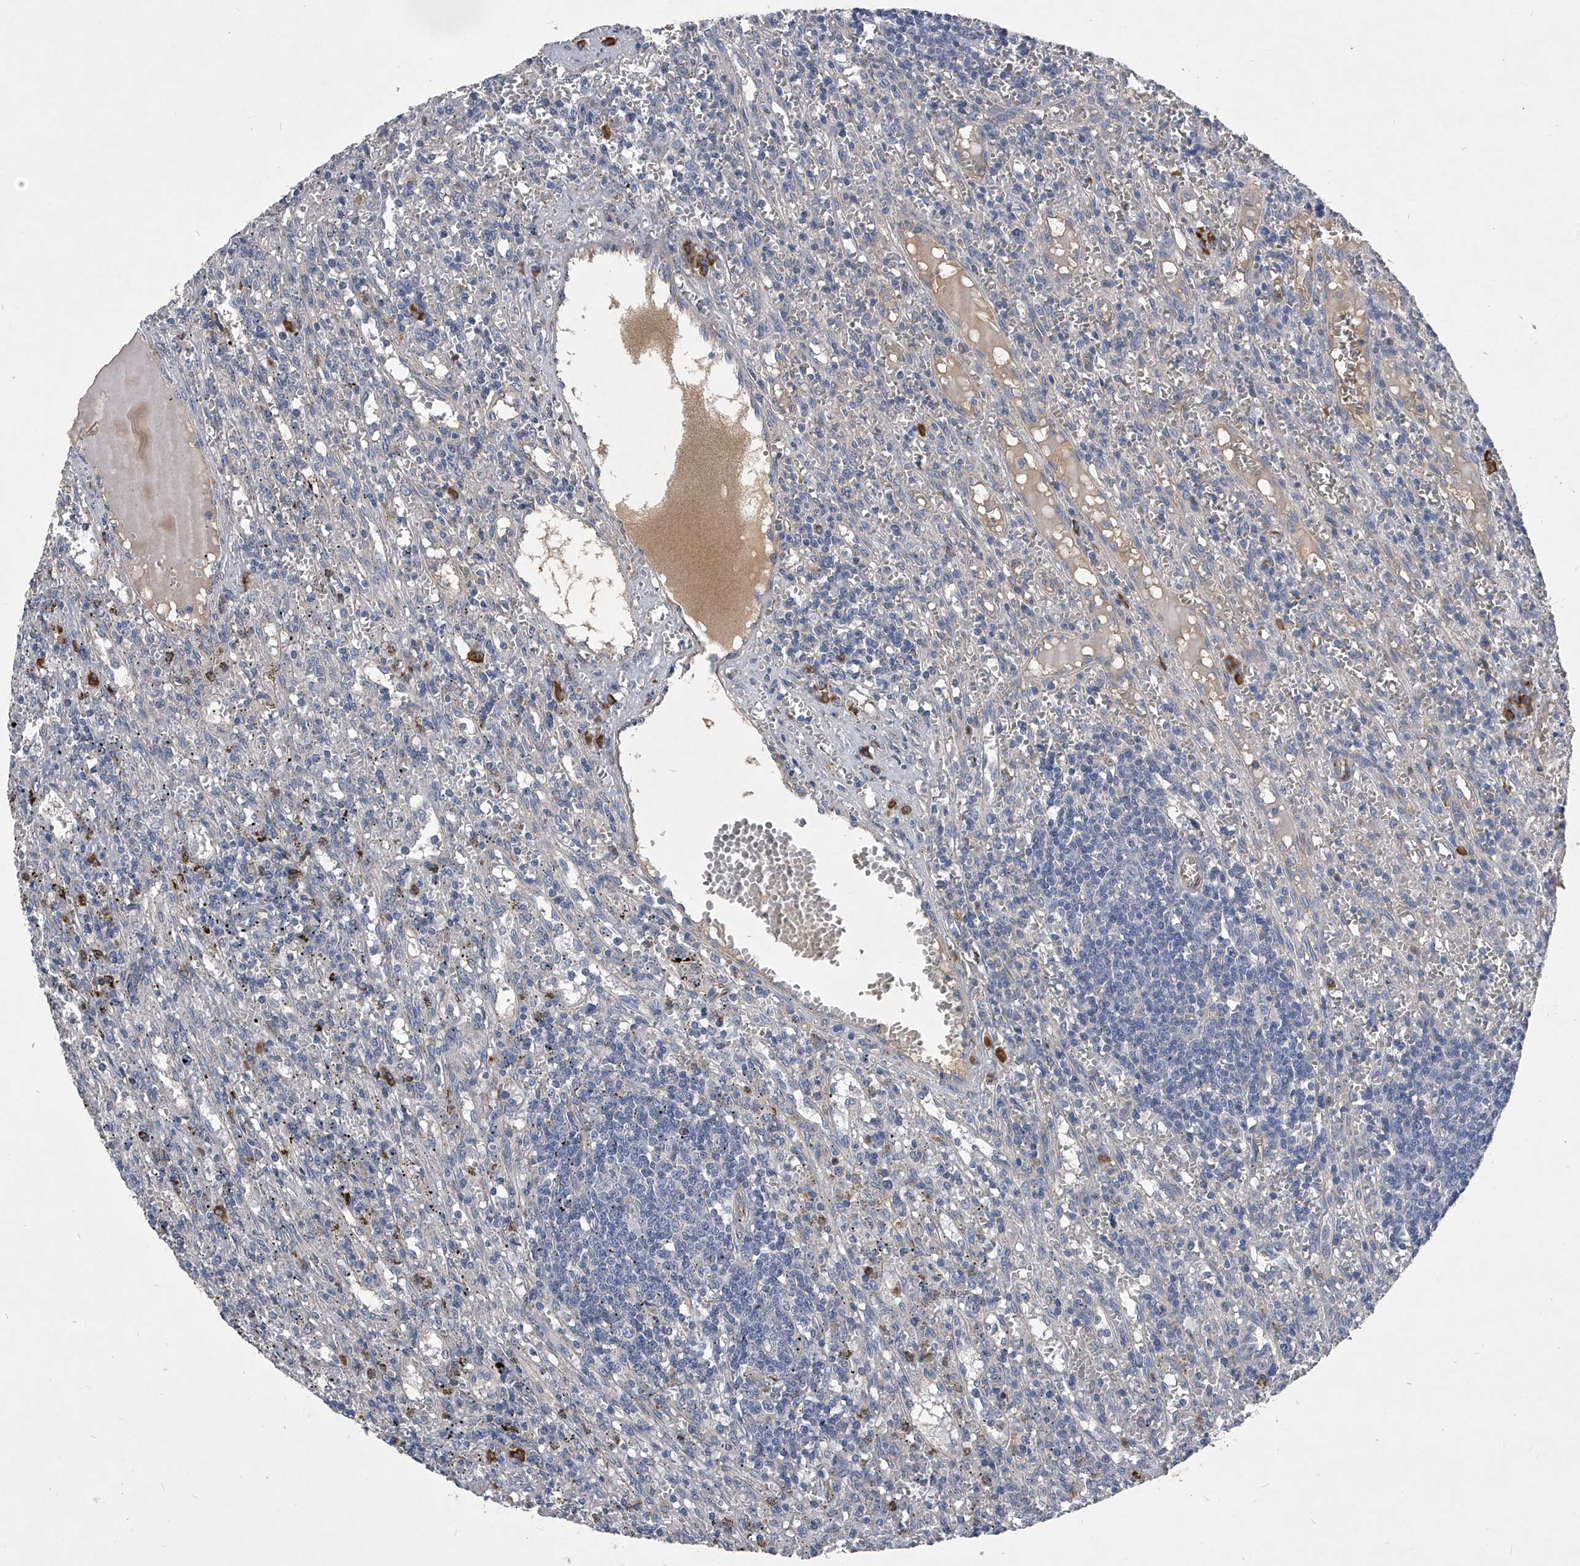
{"staining": {"intensity": "negative", "quantity": "none", "location": "none"}, "tissue": "lymphoma", "cell_type": "Tumor cells", "image_type": "cancer", "snomed": [{"axis": "morphology", "description": "Malignant lymphoma, non-Hodgkin's type, Low grade"}, {"axis": "topography", "description": "Spleen"}], "caption": "This histopathology image is of malignant lymphoma, non-Hodgkin's type (low-grade) stained with IHC to label a protein in brown with the nuclei are counter-stained blue. There is no expression in tumor cells.", "gene": "CCR4", "patient": {"sex": "male", "age": 76}}